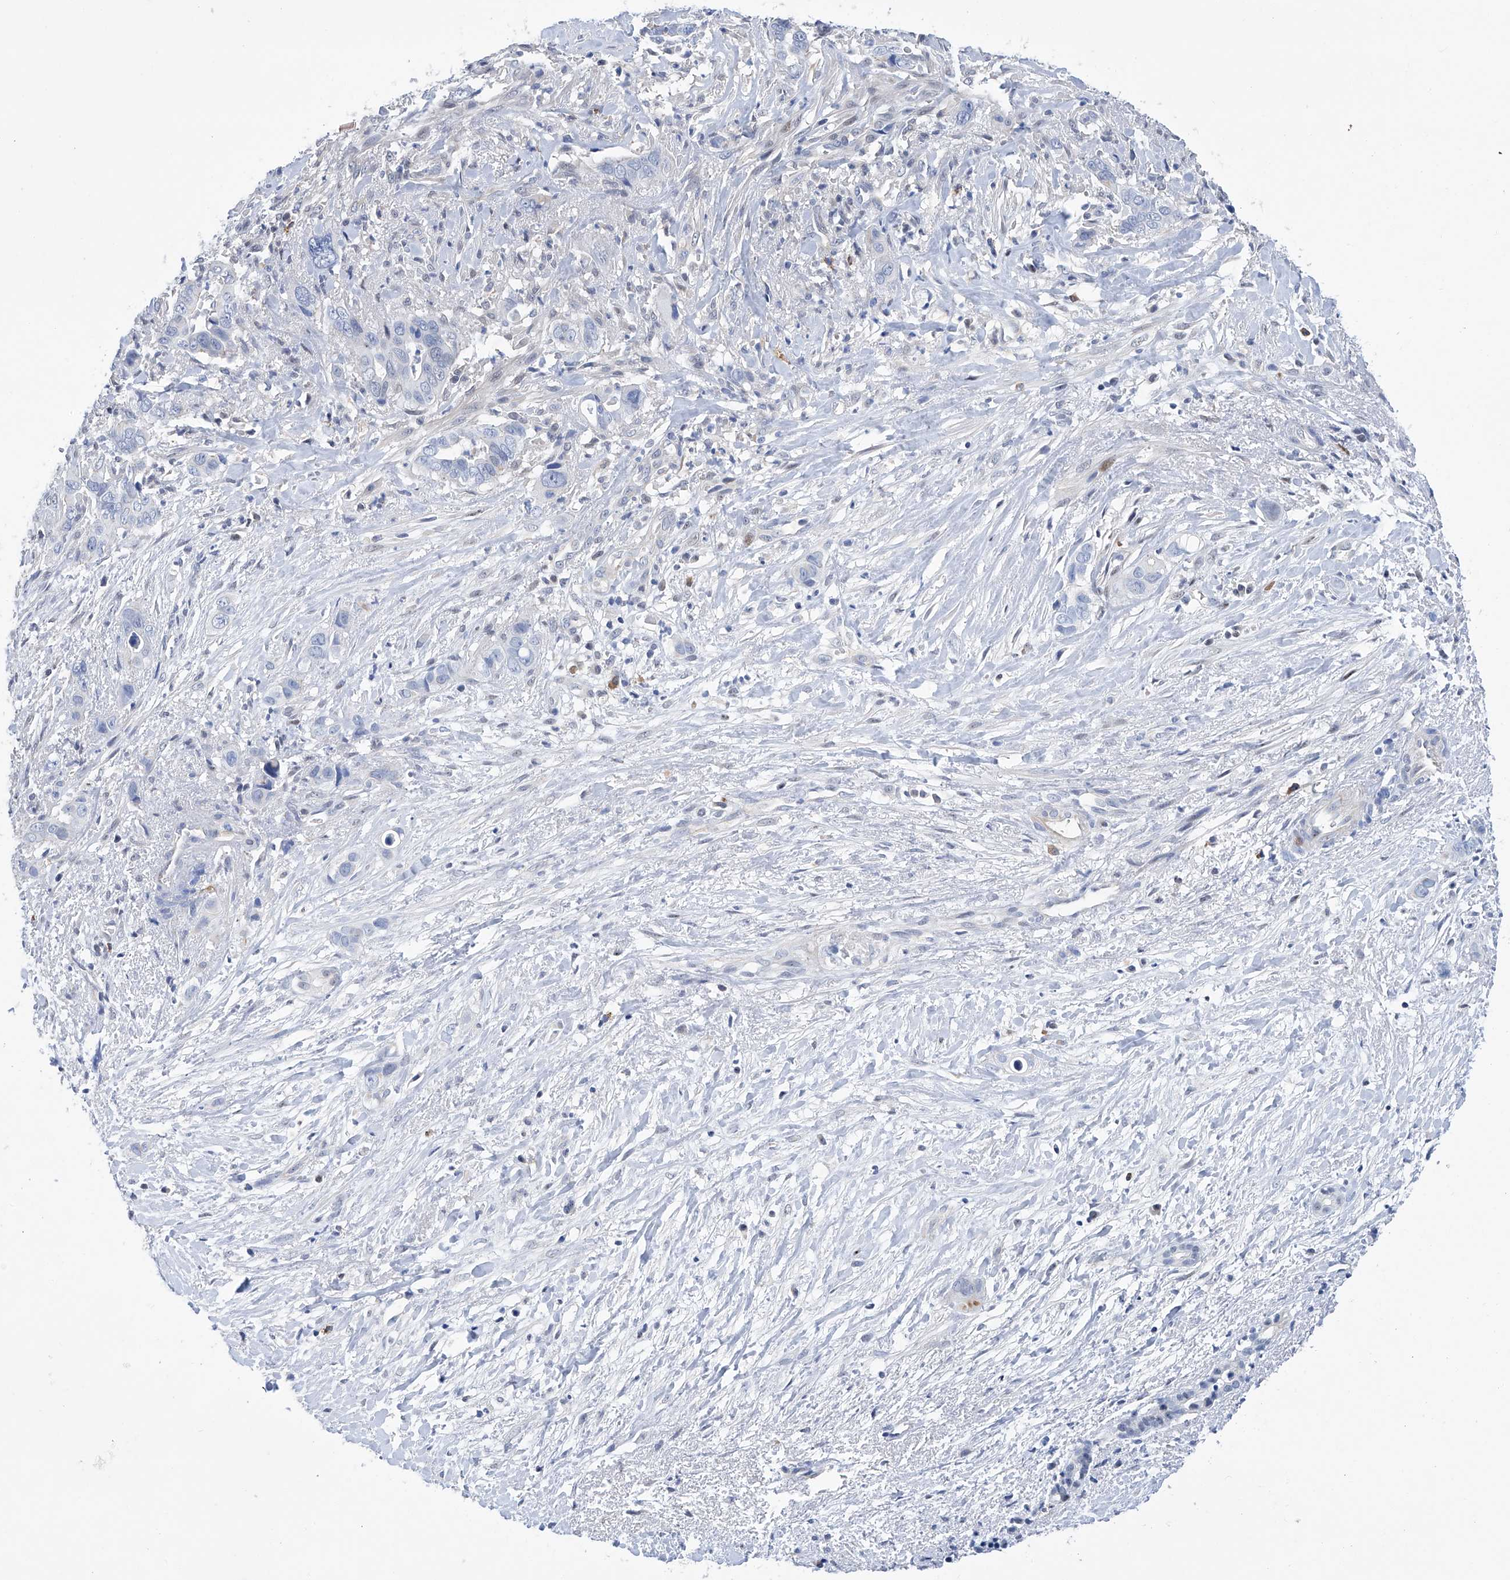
{"staining": {"intensity": "negative", "quantity": "none", "location": "none"}, "tissue": "liver cancer", "cell_type": "Tumor cells", "image_type": "cancer", "snomed": [{"axis": "morphology", "description": "Cholangiocarcinoma"}, {"axis": "topography", "description": "Liver"}], "caption": "High magnification brightfield microscopy of liver cancer stained with DAB (brown) and counterstained with hematoxylin (blue): tumor cells show no significant positivity. Brightfield microscopy of immunohistochemistry (IHC) stained with DAB (3,3'-diaminobenzidine) (brown) and hematoxylin (blue), captured at high magnification.", "gene": "PGM3", "patient": {"sex": "female", "age": 79}}